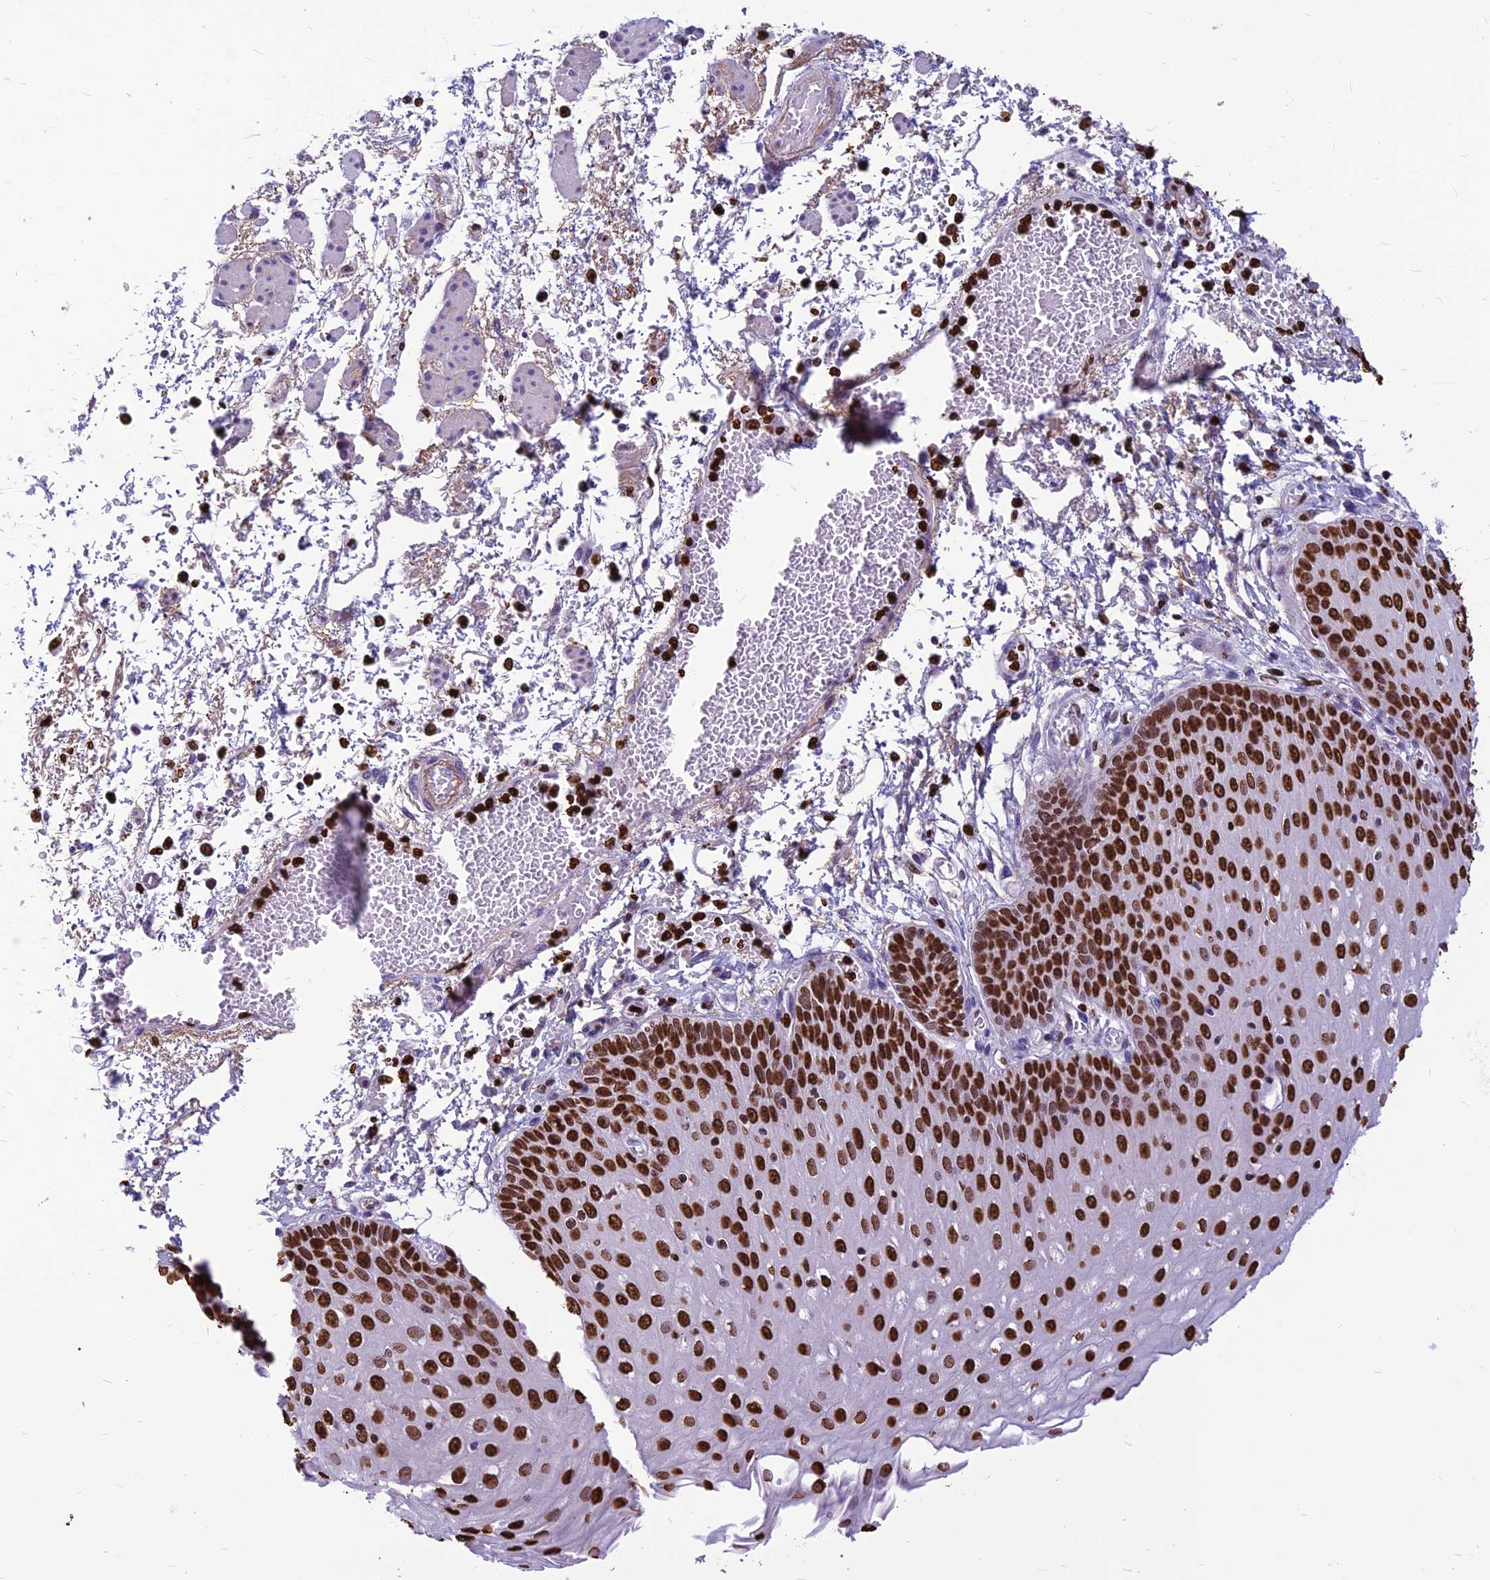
{"staining": {"intensity": "strong", "quantity": ">75%", "location": "nuclear"}, "tissue": "esophagus", "cell_type": "Squamous epithelial cells", "image_type": "normal", "snomed": [{"axis": "morphology", "description": "Normal tissue, NOS"}, {"axis": "topography", "description": "Esophagus"}], "caption": "Normal esophagus shows strong nuclear expression in approximately >75% of squamous epithelial cells, visualized by immunohistochemistry. (IHC, brightfield microscopy, high magnification).", "gene": "AKAP17A", "patient": {"sex": "male", "age": 81}}